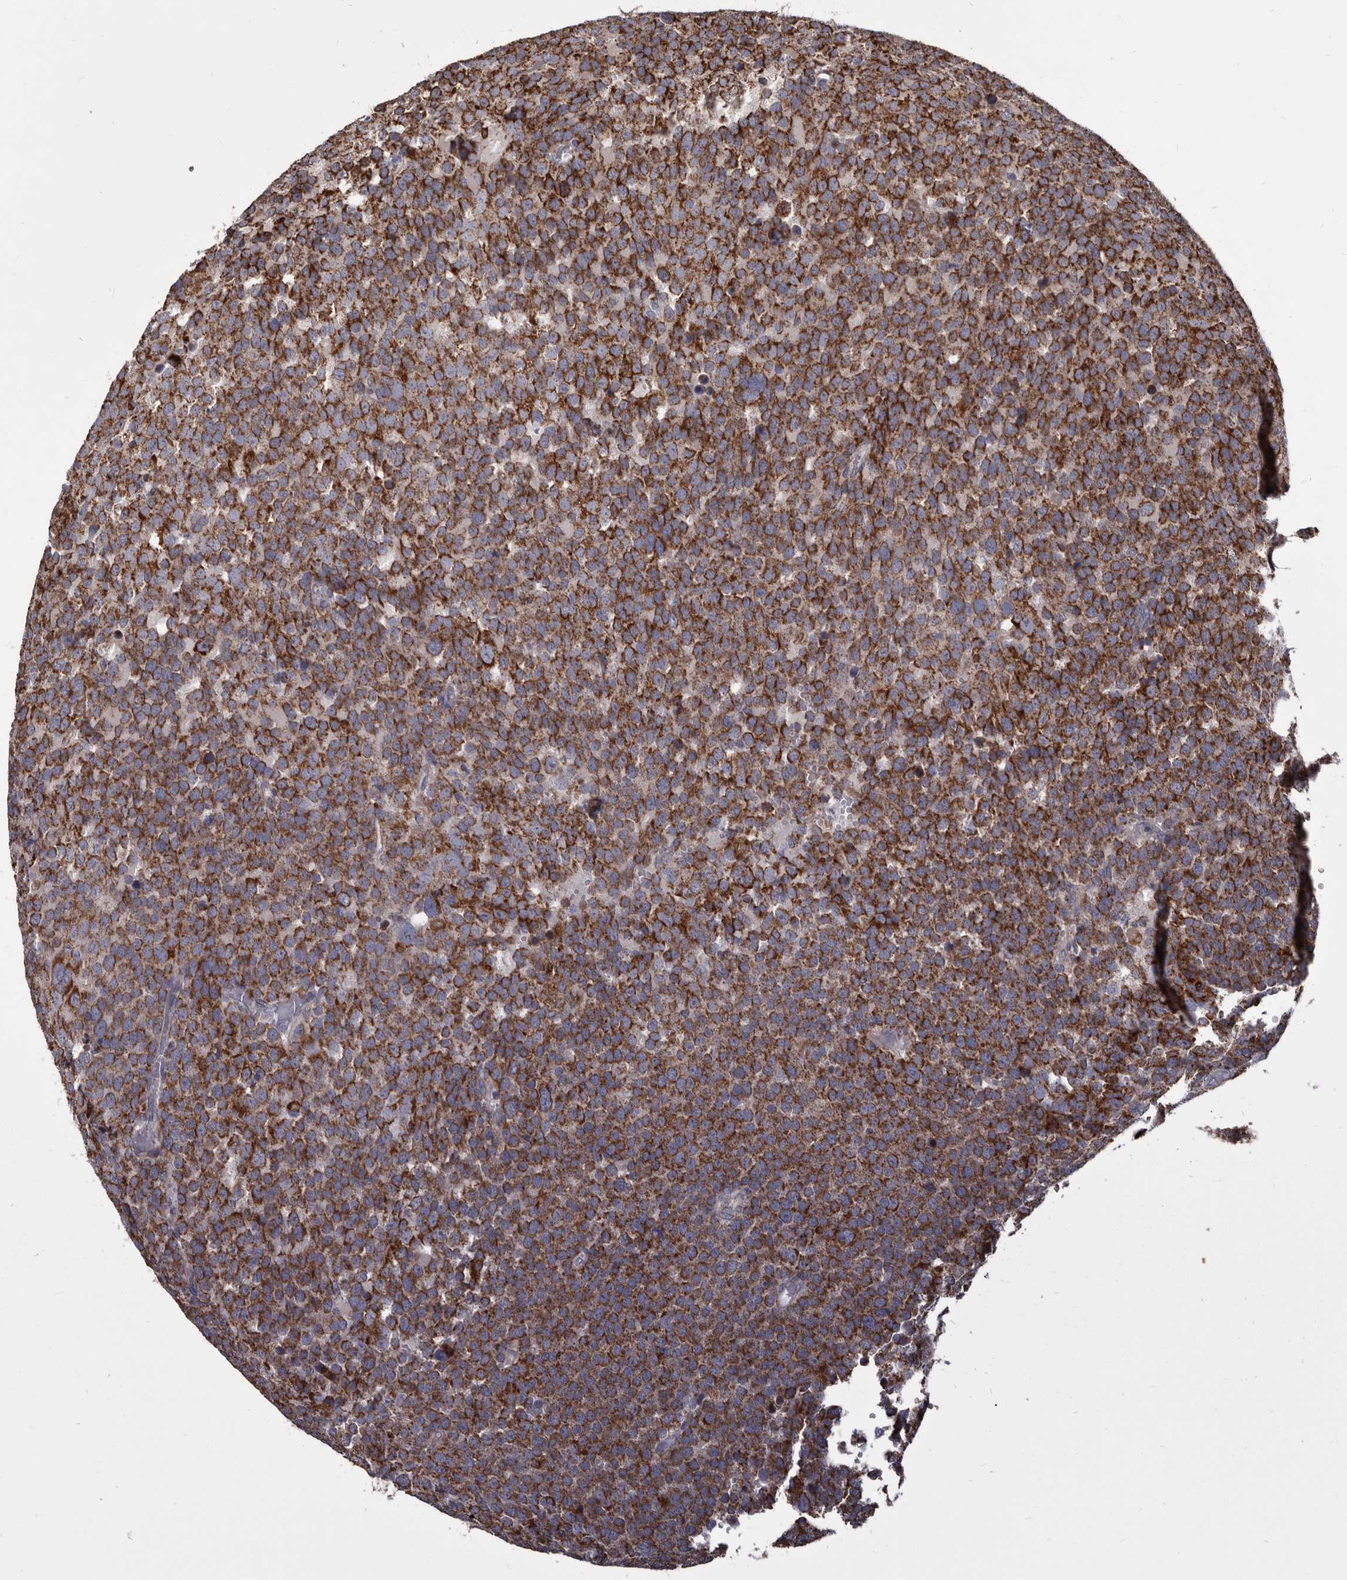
{"staining": {"intensity": "strong", "quantity": ">75%", "location": "cytoplasmic/membranous"}, "tissue": "testis cancer", "cell_type": "Tumor cells", "image_type": "cancer", "snomed": [{"axis": "morphology", "description": "Seminoma, NOS"}, {"axis": "topography", "description": "Testis"}], "caption": "Immunohistochemistry (IHC) photomicrograph of testis cancer stained for a protein (brown), which shows high levels of strong cytoplasmic/membranous expression in approximately >75% of tumor cells.", "gene": "ALDH5A1", "patient": {"sex": "male", "age": 71}}